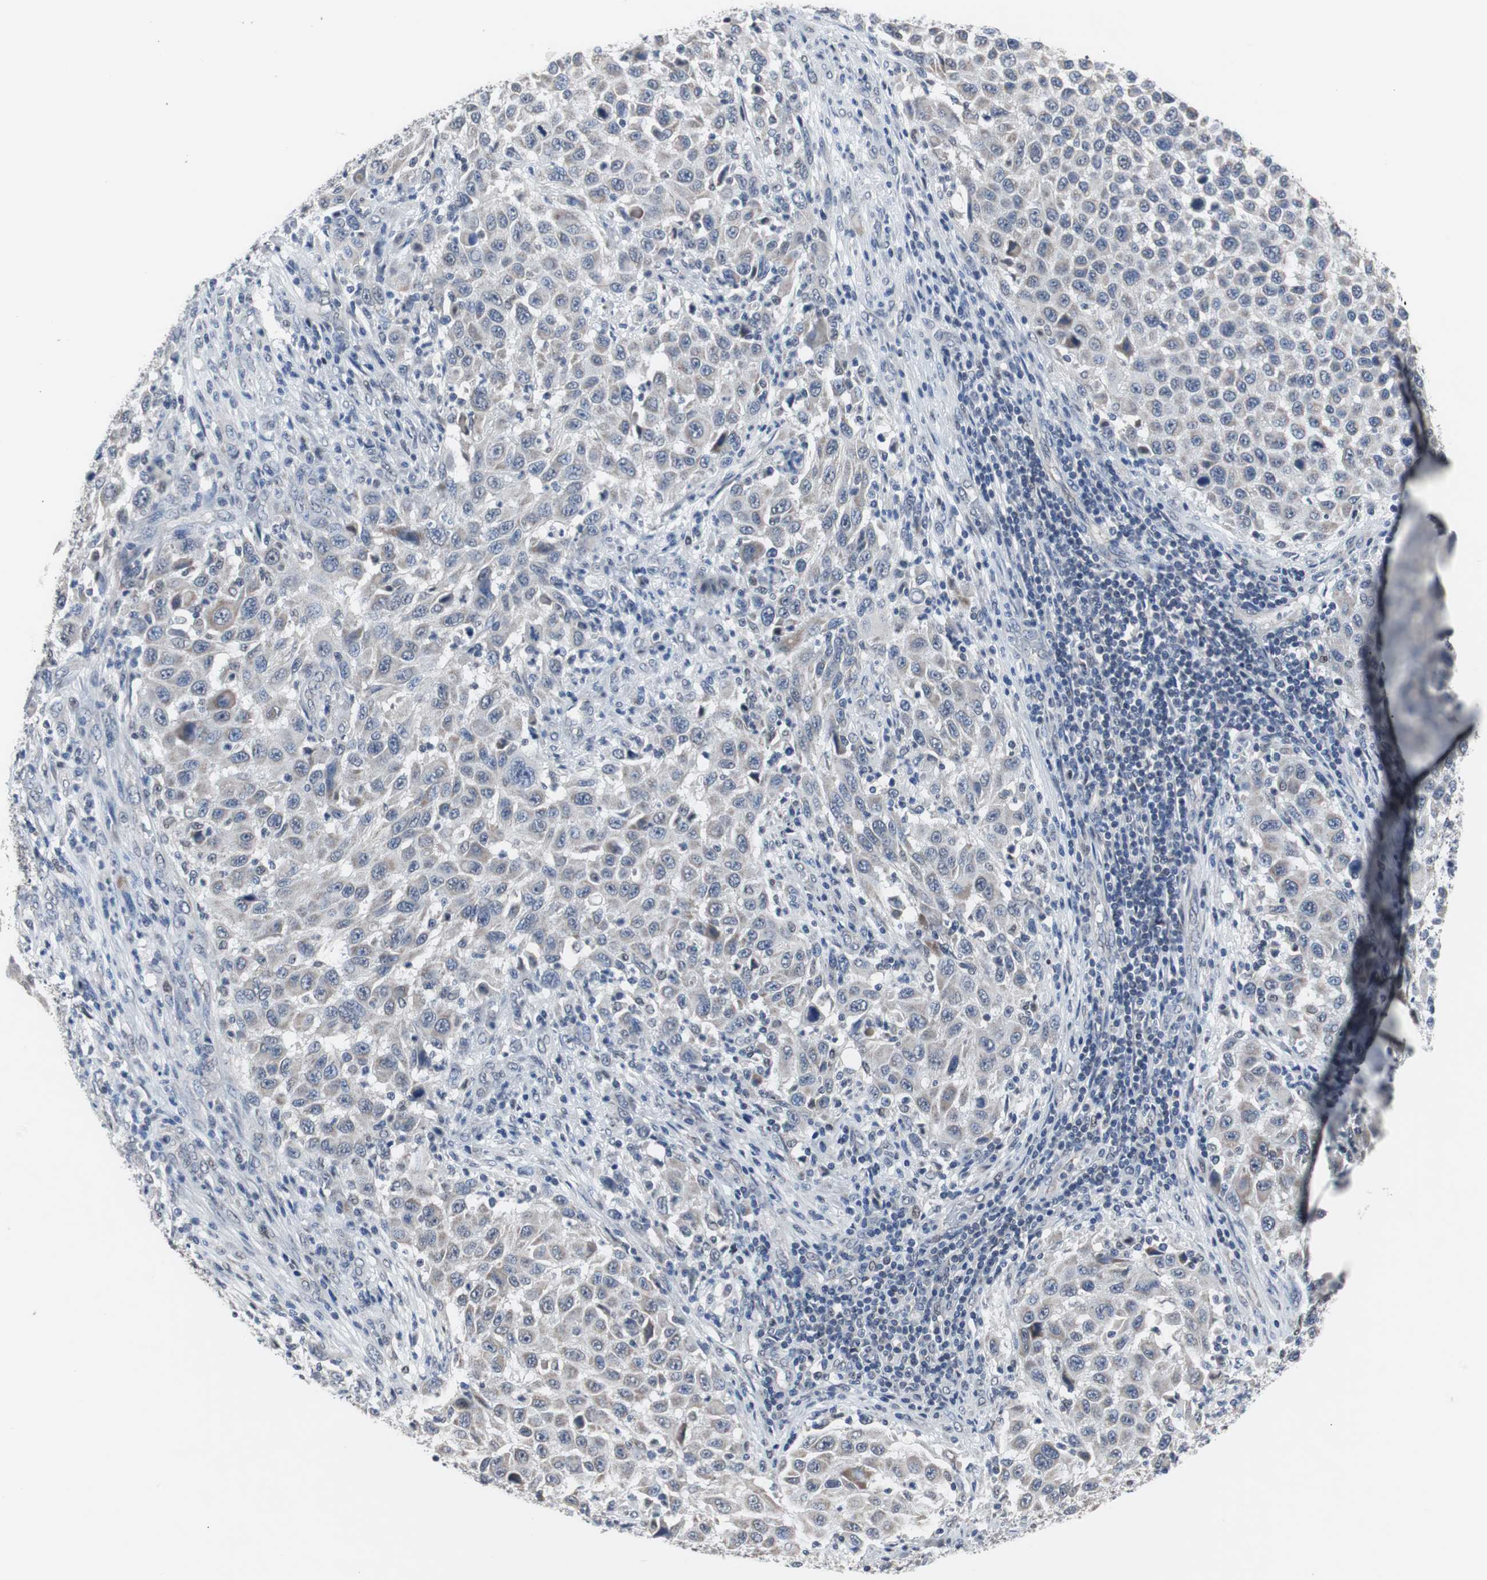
{"staining": {"intensity": "negative", "quantity": "none", "location": "none"}, "tissue": "melanoma", "cell_type": "Tumor cells", "image_type": "cancer", "snomed": [{"axis": "morphology", "description": "Malignant melanoma, Metastatic site"}, {"axis": "topography", "description": "Lymph node"}], "caption": "IHC of melanoma demonstrates no positivity in tumor cells.", "gene": "RBM47", "patient": {"sex": "male", "age": 61}}